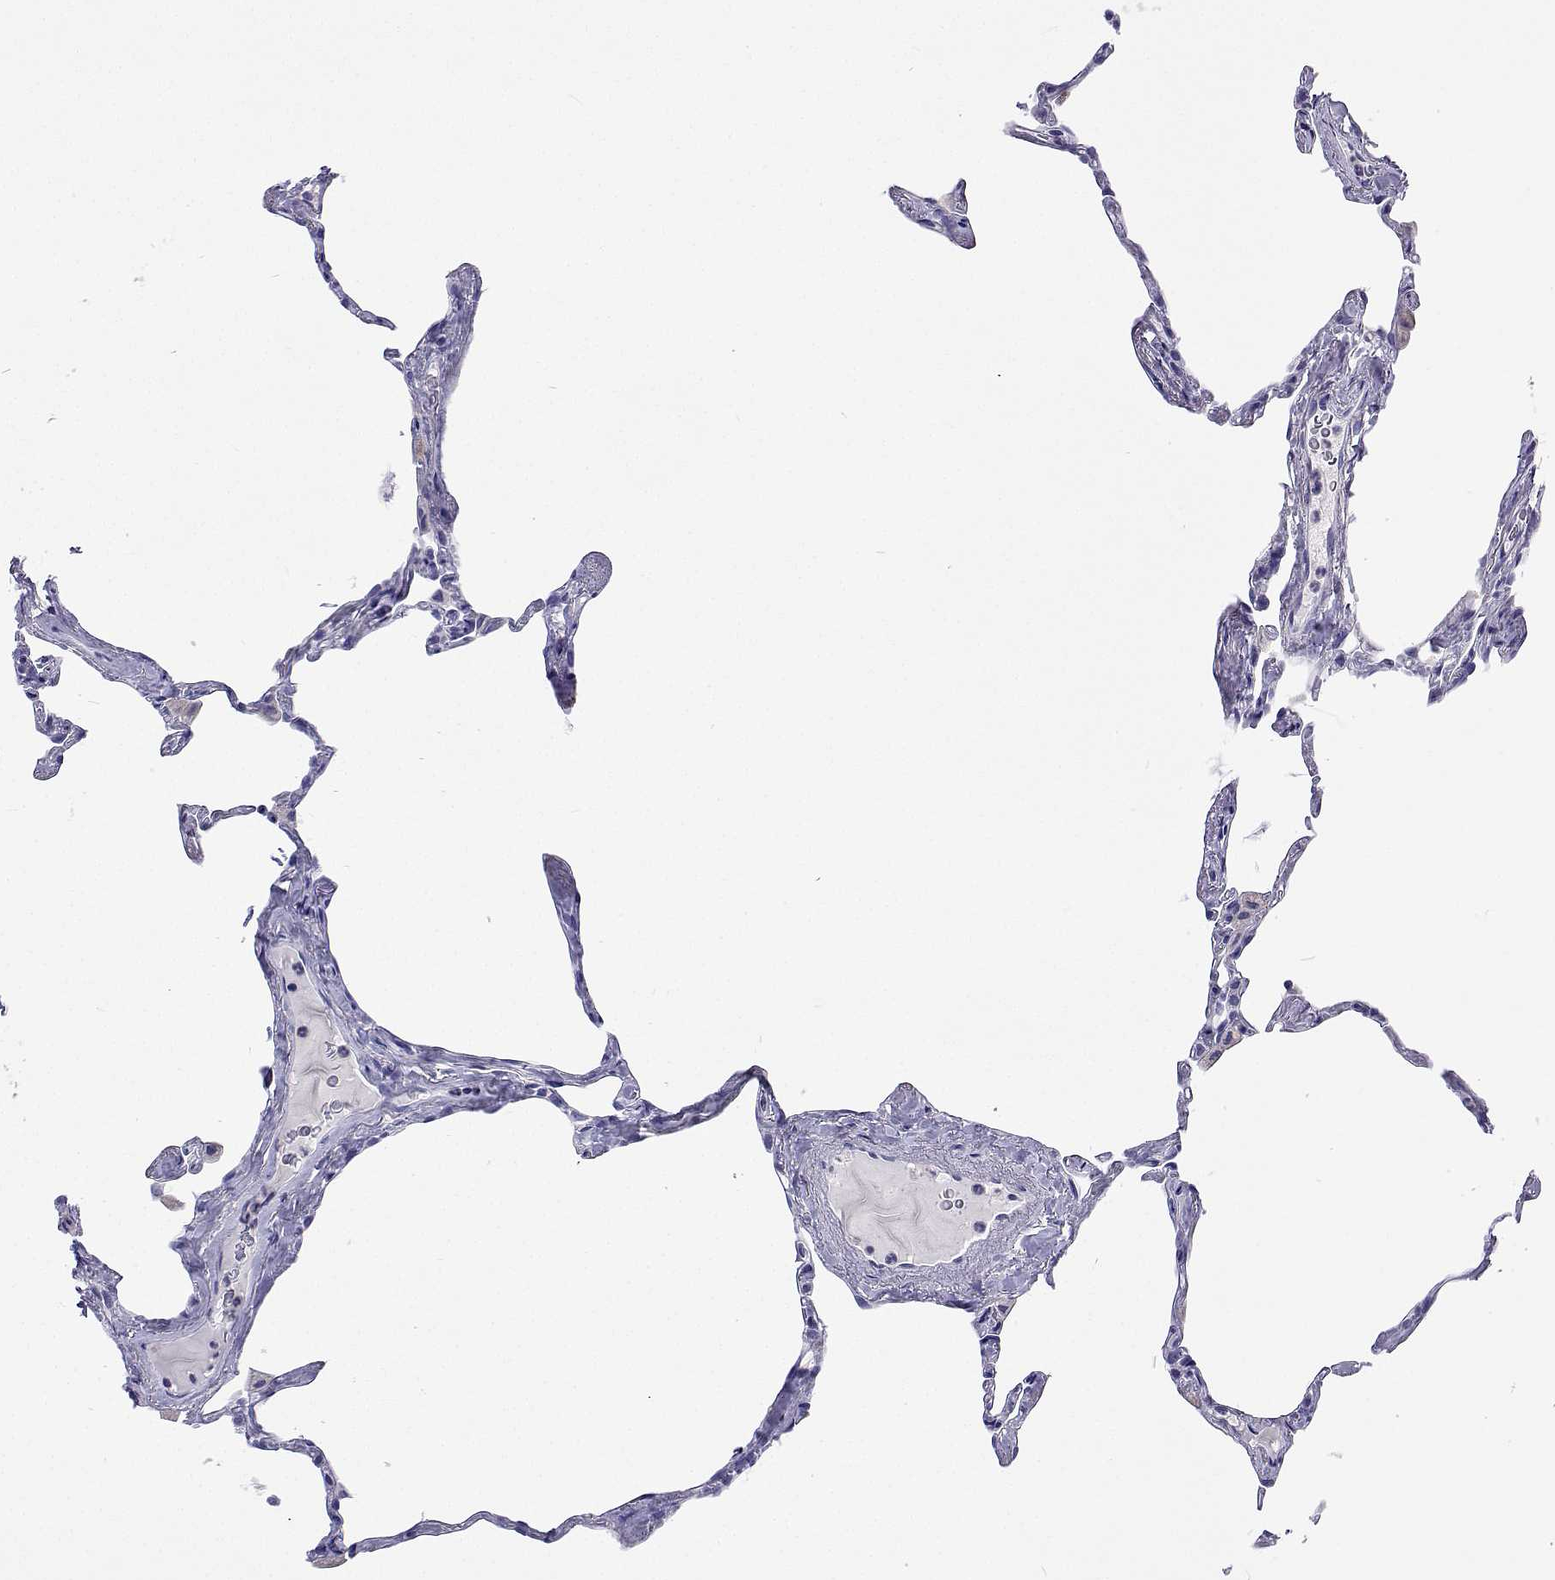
{"staining": {"intensity": "negative", "quantity": "none", "location": "none"}, "tissue": "lung", "cell_type": "Alveolar cells", "image_type": "normal", "snomed": [{"axis": "morphology", "description": "Normal tissue, NOS"}, {"axis": "topography", "description": "Lung"}], "caption": "This is a histopathology image of IHC staining of unremarkable lung, which shows no positivity in alveolar cells.", "gene": "UMODL1", "patient": {"sex": "male", "age": 65}}